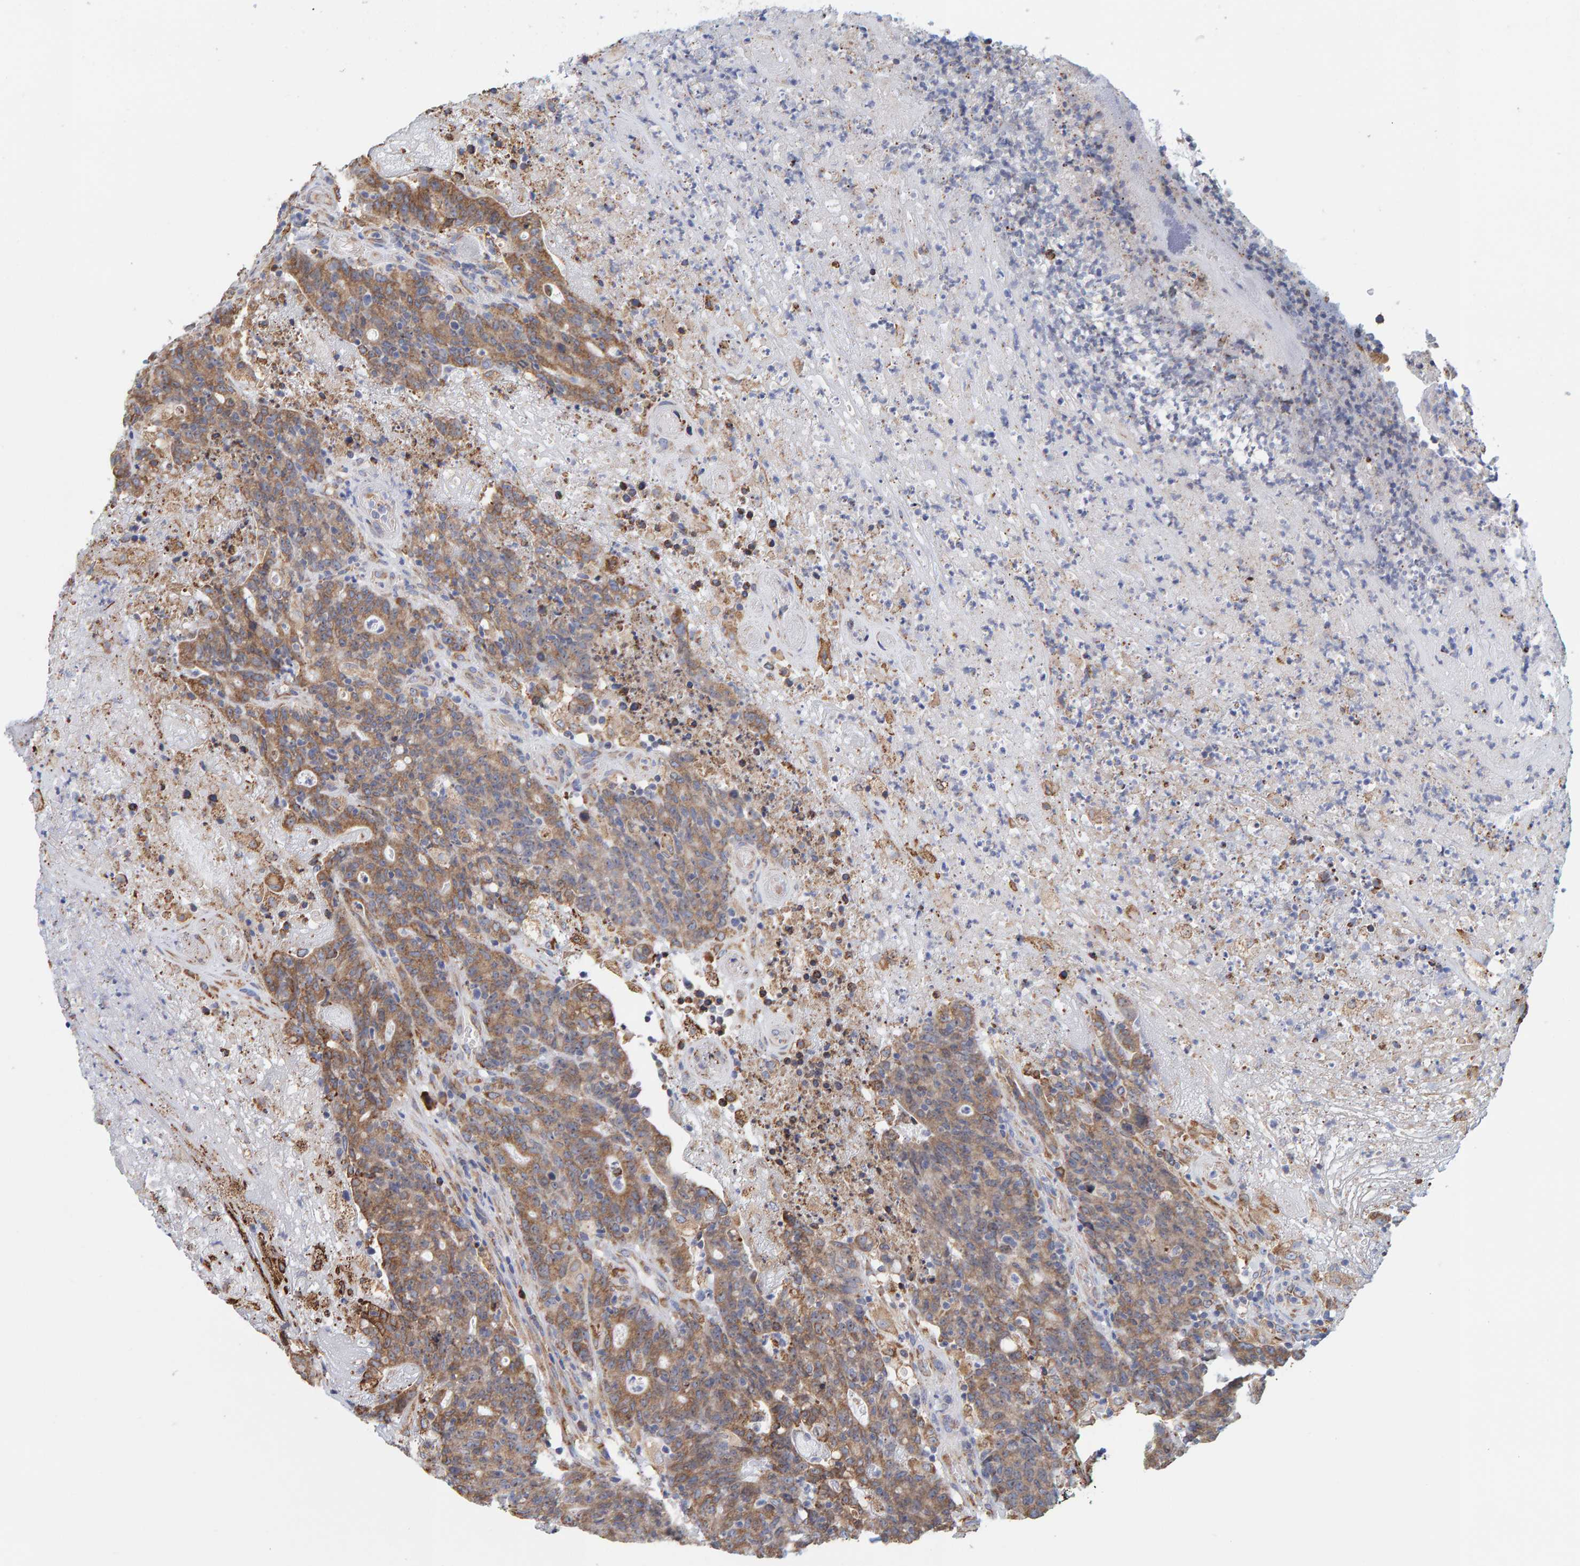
{"staining": {"intensity": "moderate", "quantity": ">75%", "location": "cytoplasmic/membranous"}, "tissue": "colorectal cancer", "cell_type": "Tumor cells", "image_type": "cancer", "snomed": [{"axis": "morphology", "description": "Normal tissue, NOS"}, {"axis": "morphology", "description": "Adenocarcinoma, NOS"}, {"axis": "topography", "description": "Colon"}], "caption": "Immunohistochemistry staining of colorectal cancer, which displays medium levels of moderate cytoplasmic/membranous positivity in approximately >75% of tumor cells indicating moderate cytoplasmic/membranous protein positivity. The staining was performed using DAB (brown) for protein detection and nuclei were counterstained in hematoxylin (blue).", "gene": "SGPL1", "patient": {"sex": "female", "age": 75}}